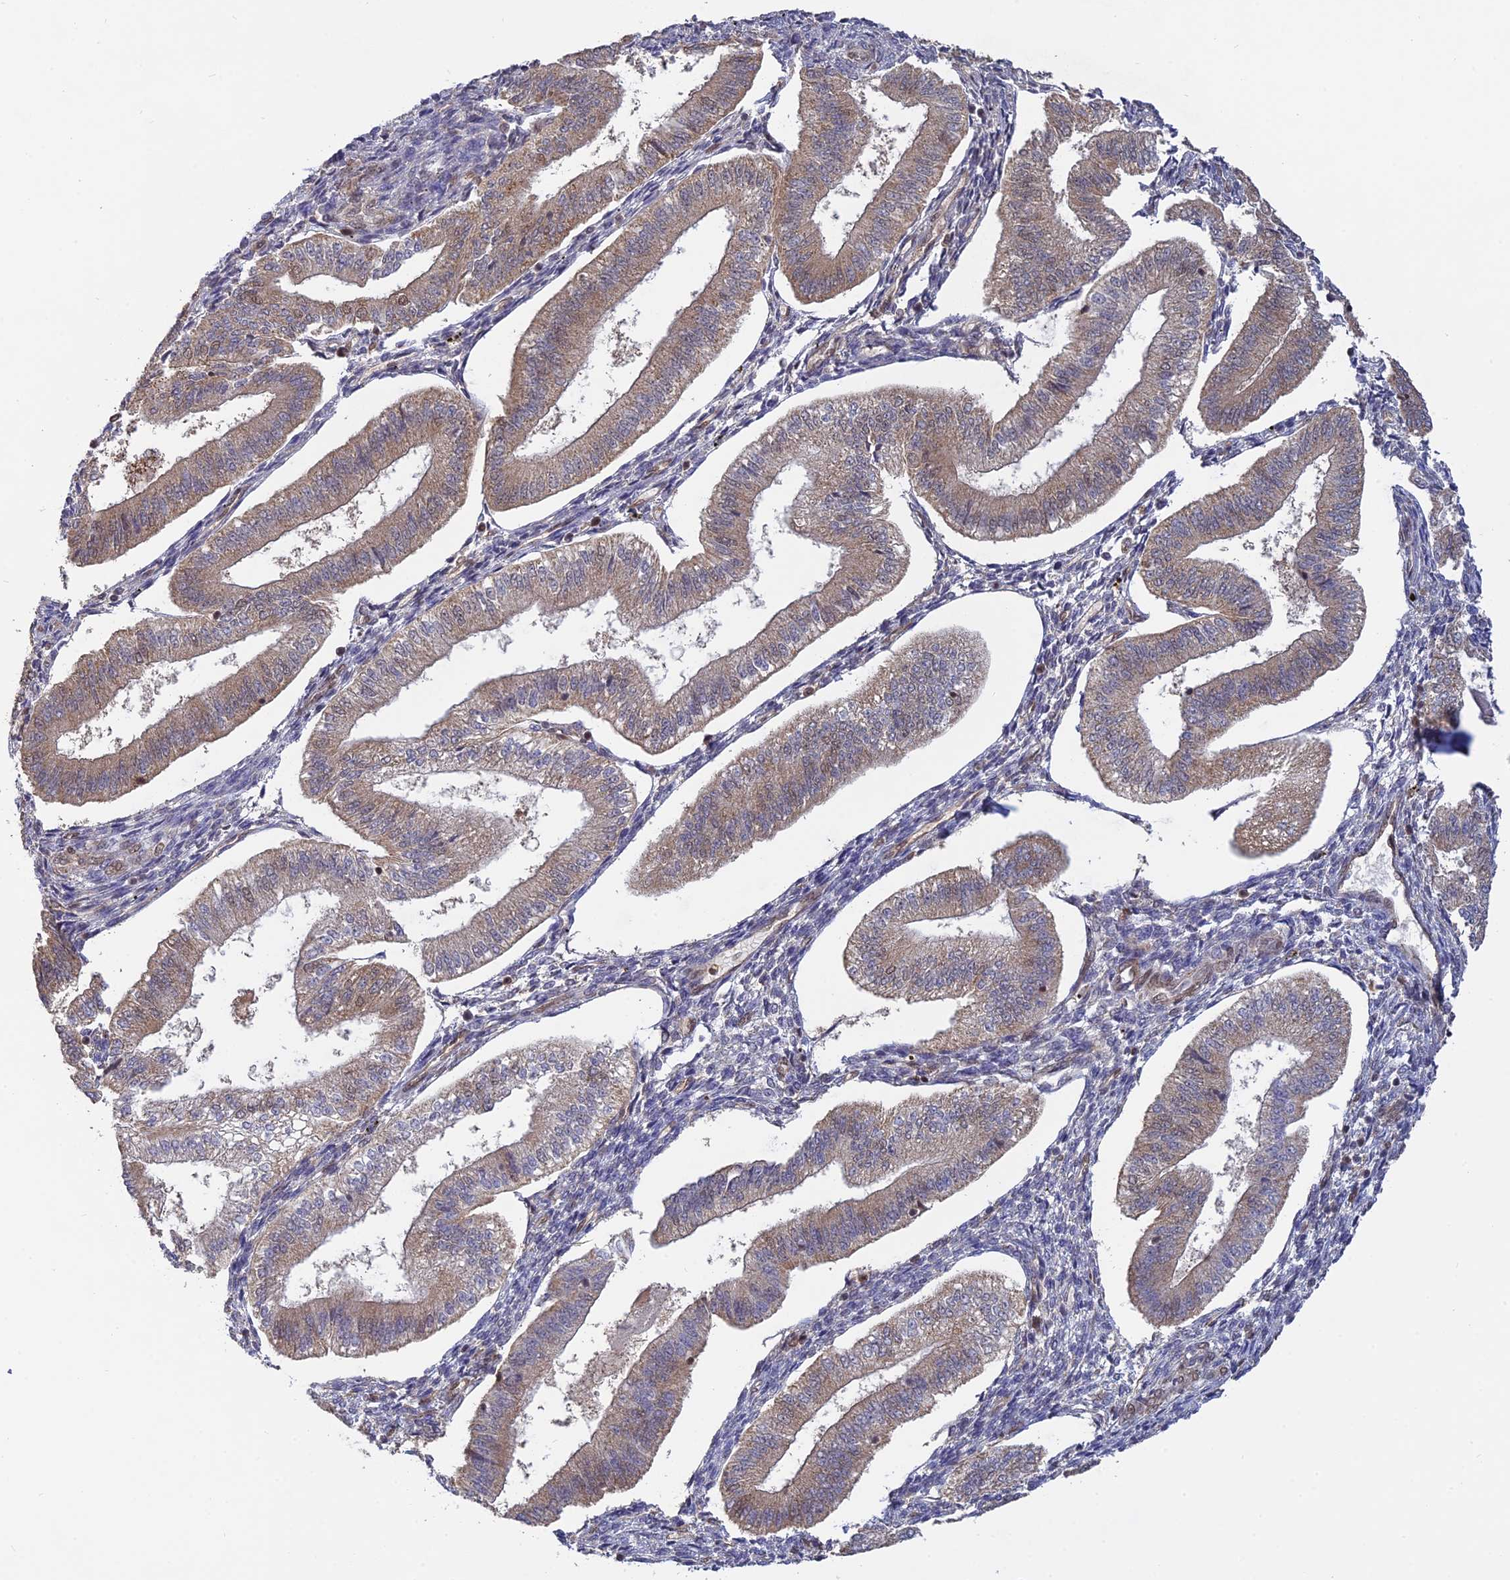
{"staining": {"intensity": "weak", "quantity": "<25%", "location": "cytoplasmic/membranous"}, "tissue": "endometrium", "cell_type": "Cells in endometrial stroma", "image_type": "normal", "snomed": [{"axis": "morphology", "description": "Normal tissue, NOS"}, {"axis": "topography", "description": "Endometrium"}], "caption": "Cells in endometrial stroma show no significant staining in normal endometrium.", "gene": "PKIG", "patient": {"sex": "female", "age": 34}}